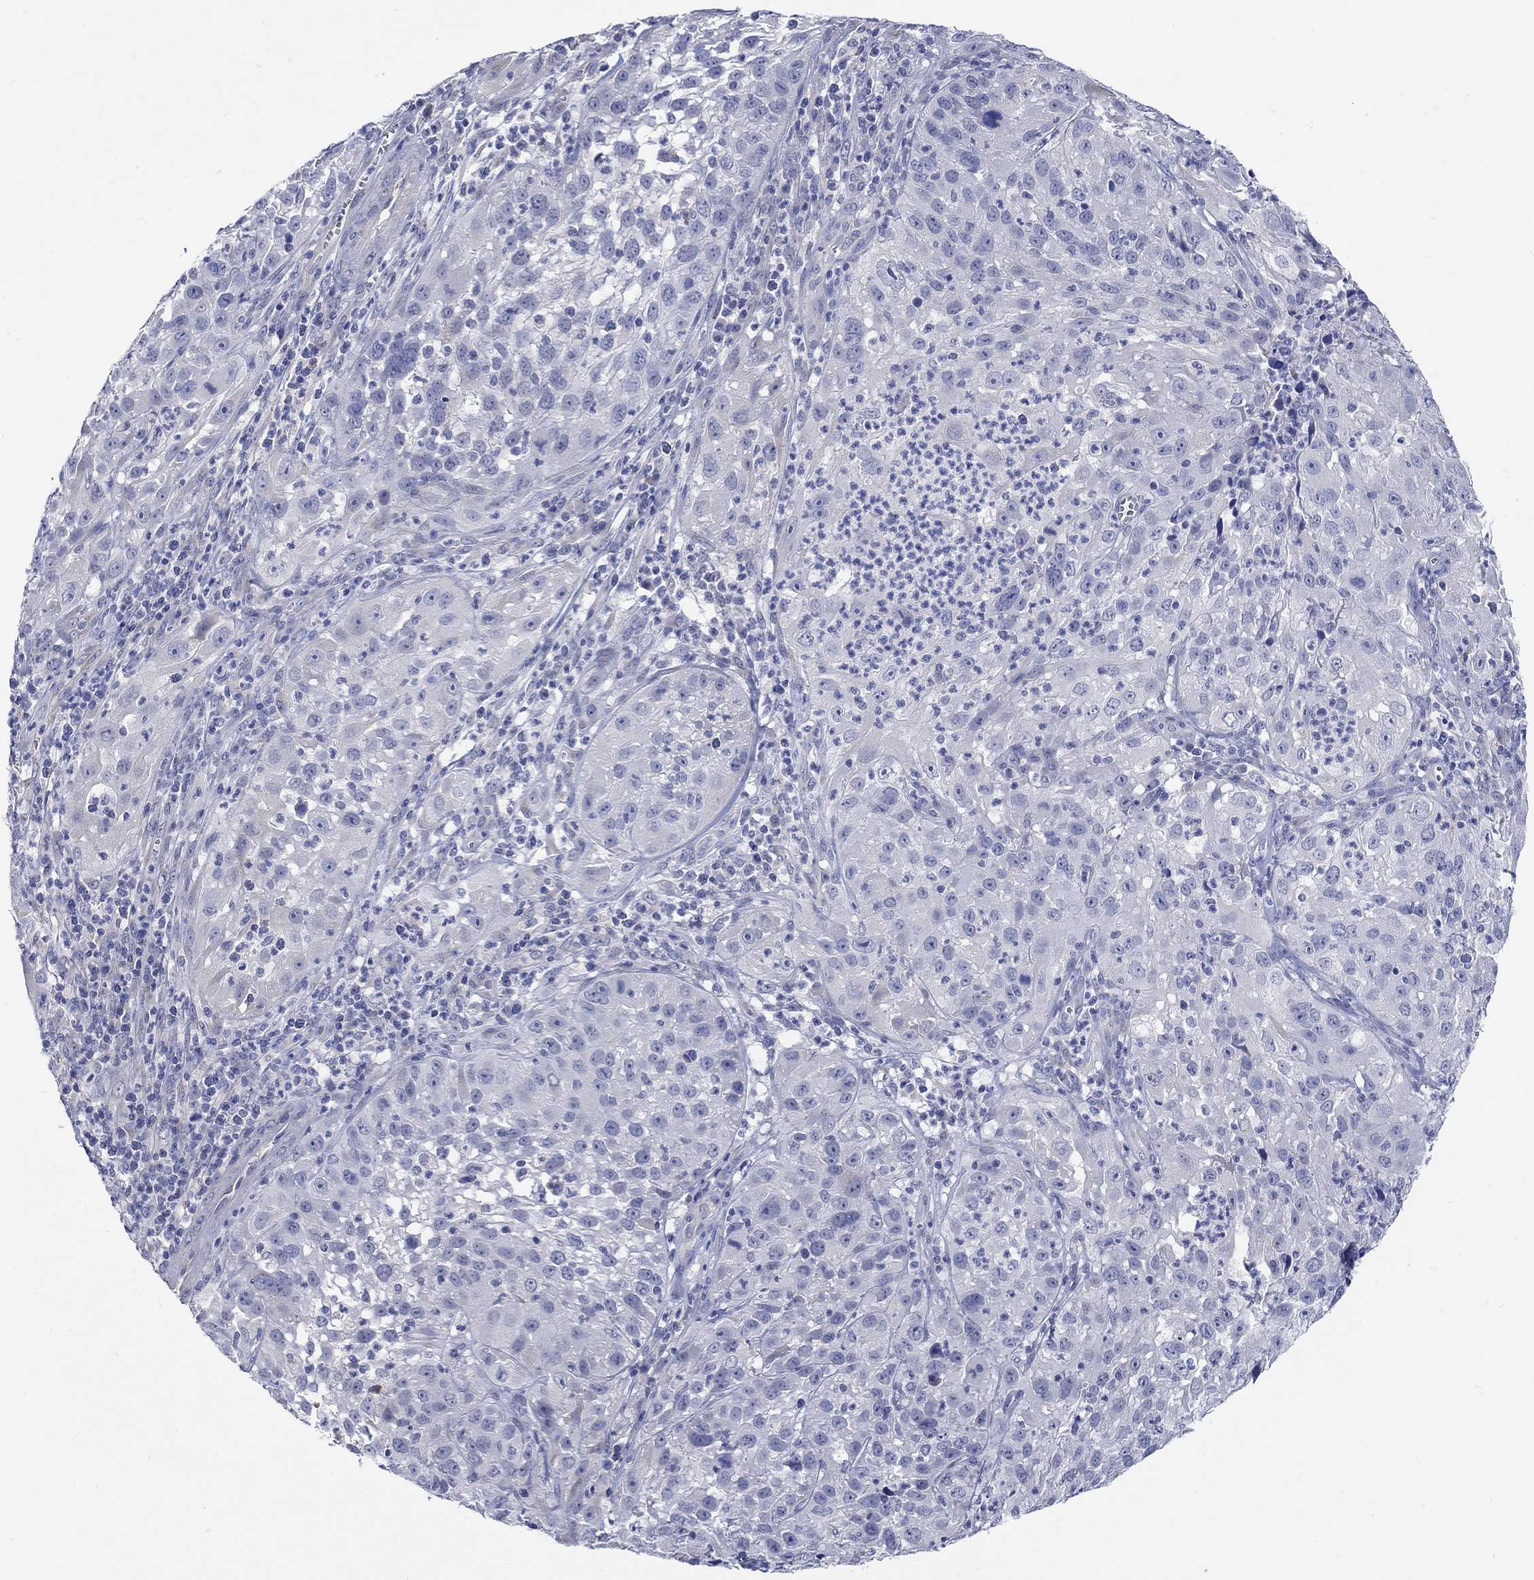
{"staining": {"intensity": "negative", "quantity": "none", "location": "none"}, "tissue": "cervical cancer", "cell_type": "Tumor cells", "image_type": "cancer", "snomed": [{"axis": "morphology", "description": "Squamous cell carcinoma, NOS"}, {"axis": "topography", "description": "Cervix"}], "caption": "The immunohistochemistry (IHC) micrograph has no significant staining in tumor cells of cervical squamous cell carcinoma tissue.", "gene": "KRT222", "patient": {"sex": "female", "age": 32}}